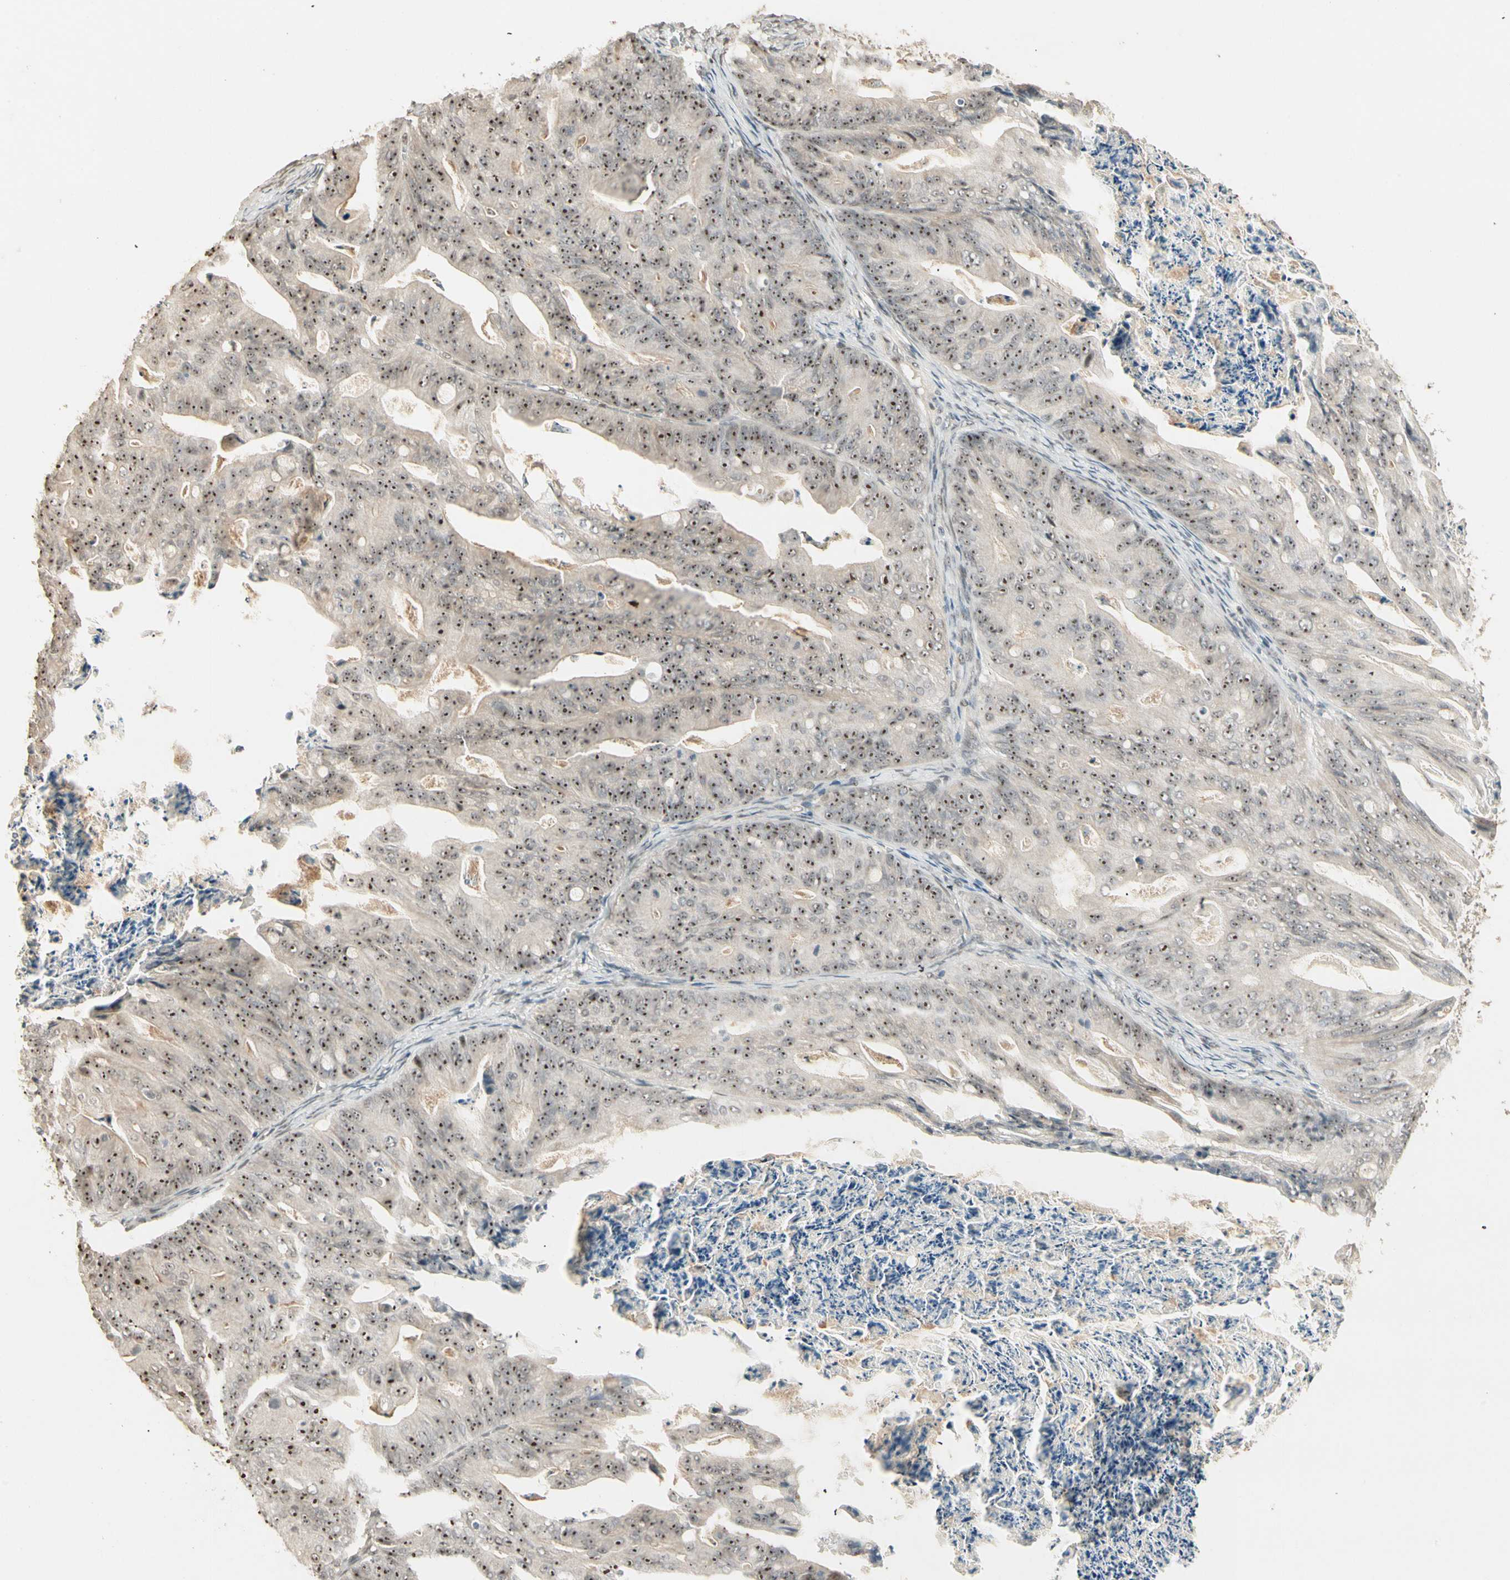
{"staining": {"intensity": "strong", "quantity": ">75%", "location": "nuclear"}, "tissue": "ovarian cancer", "cell_type": "Tumor cells", "image_type": "cancer", "snomed": [{"axis": "morphology", "description": "Cystadenocarcinoma, mucinous, NOS"}, {"axis": "topography", "description": "Ovary"}], "caption": "Approximately >75% of tumor cells in human ovarian cancer show strong nuclear protein positivity as visualized by brown immunohistochemical staining.", "gene": "ETV4", "patient": {"sex": "female", "age": 37}}